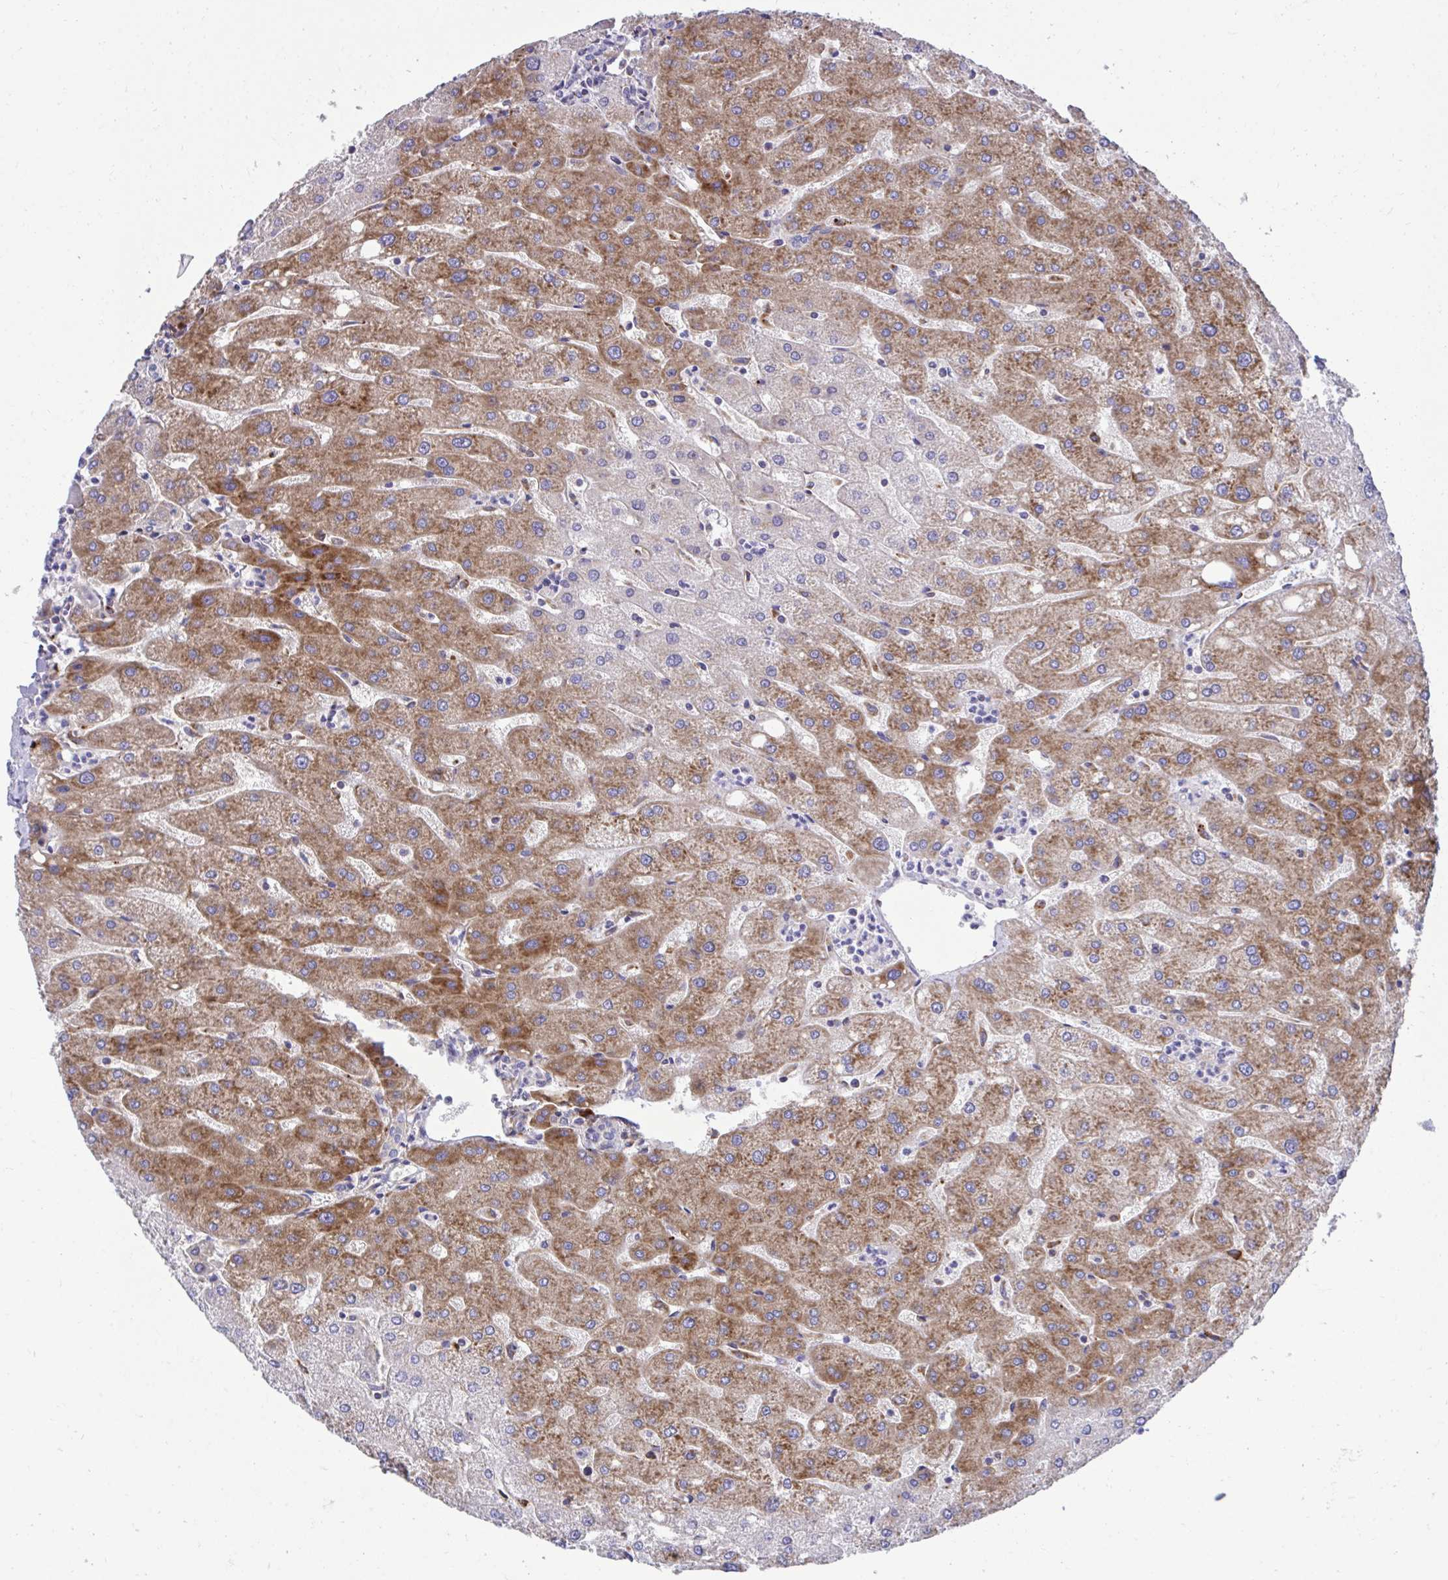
{"staining": {"intensity": "negative", "quantity": "none", "location": "none"}, "tissue": "liver", "cell_type": "Cholangiocytes", "image_type": "normal", "snomed": [{"axis": "morphology", "description": "Normal tissue, NOS"}, {"axis": "topography", "description": "Liver"}], "caption": "Protein analysis of benign liver displays no significant positivity in cholangiocytes. (Brightfield microscopy of DAB (3,3'-diaminobenzidine) IHC at high magnification).", "gene": "RPS15", "patient": {"sex": "male", "age": 67}}